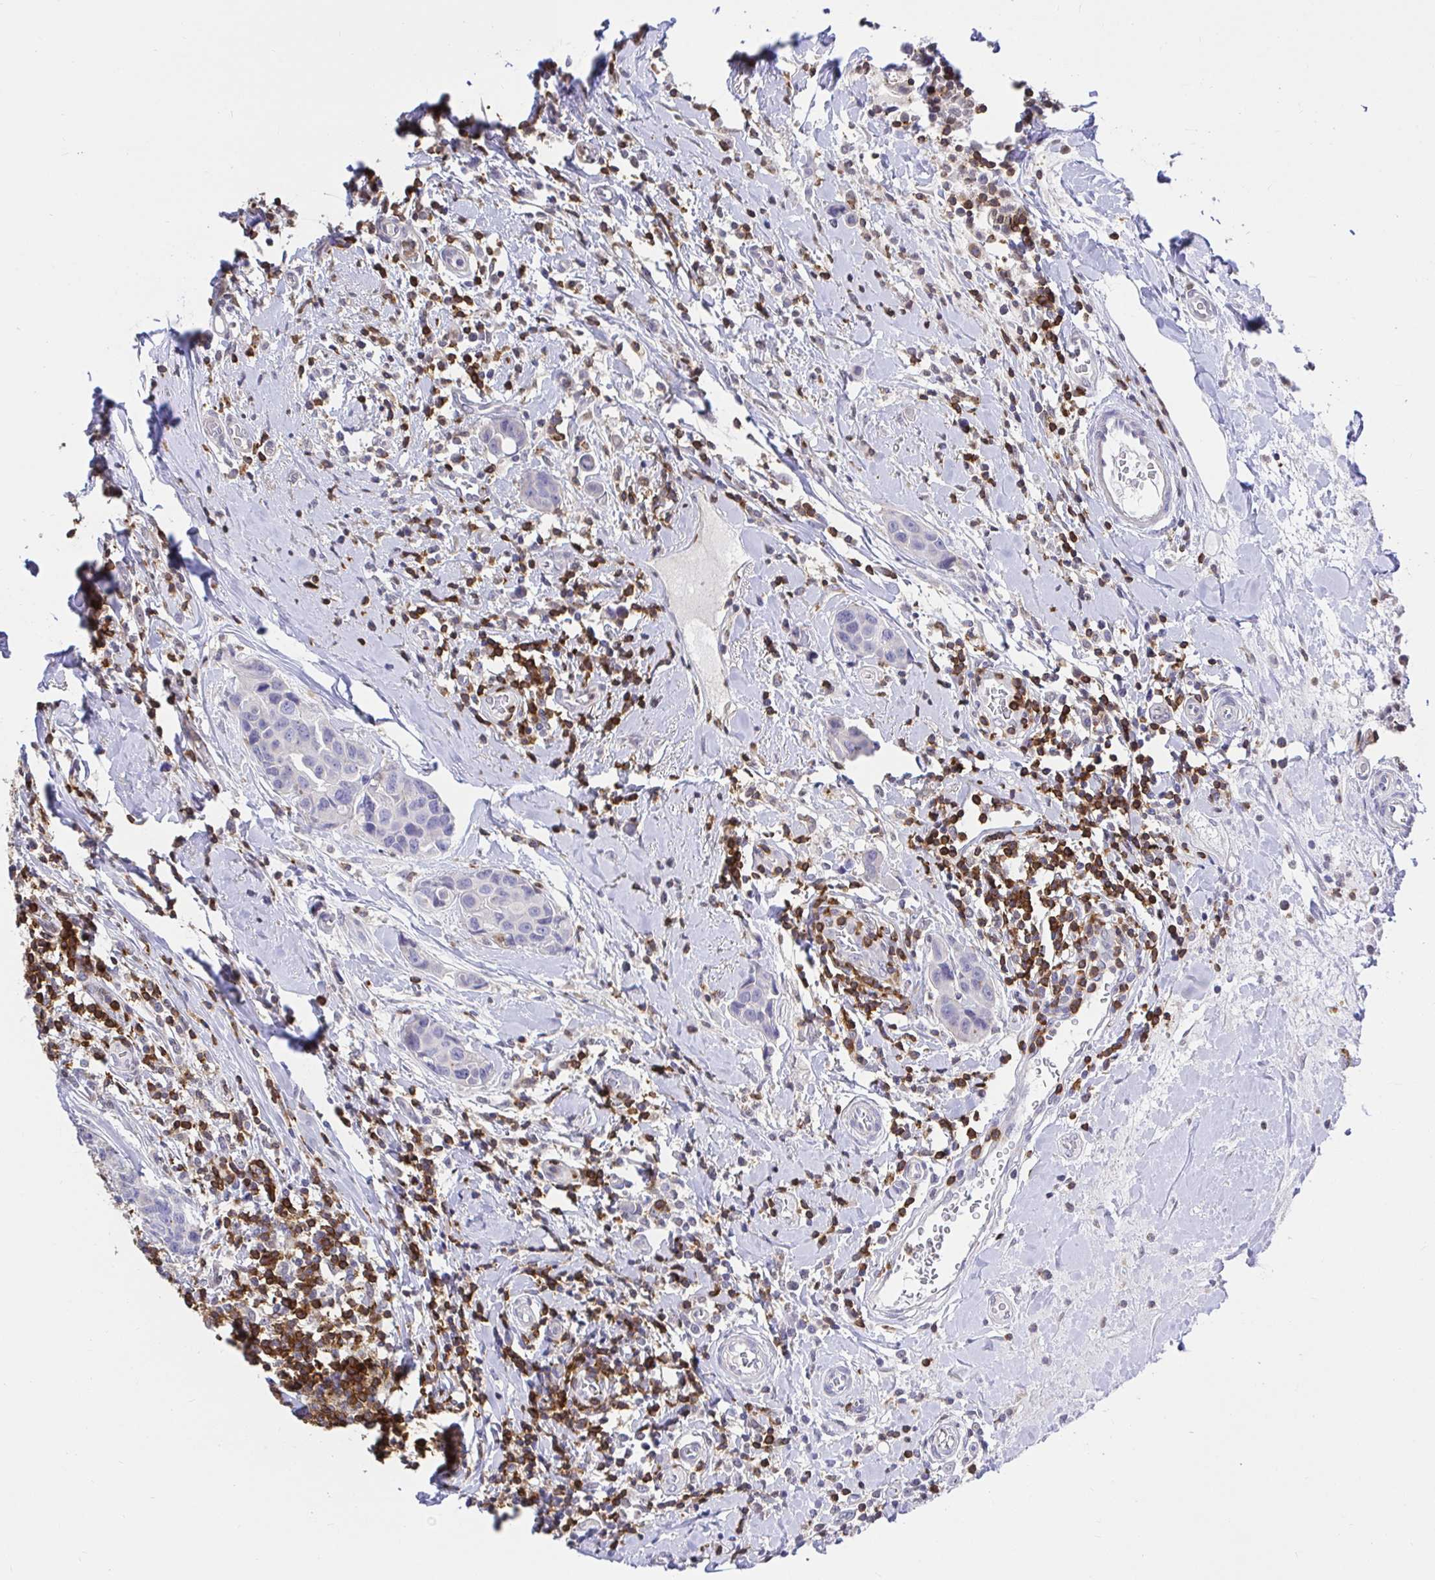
{"staining": {"intensity": "negative", "quantity": "none", "location": "none"}, "tissue": "breast cancer", "cell_type": "Tumor cells", "image_type": "cancer", "snomed": [{"axis": "morphology", "description": "Duct carcinoma"}, {"axis": "topography", "description": "Breast"}], "caption": "Tumor cells are negative for brown protein staining in breast cancer.", "gene": "SKAP1", "patient": {"sex": "female", "age": 24}}